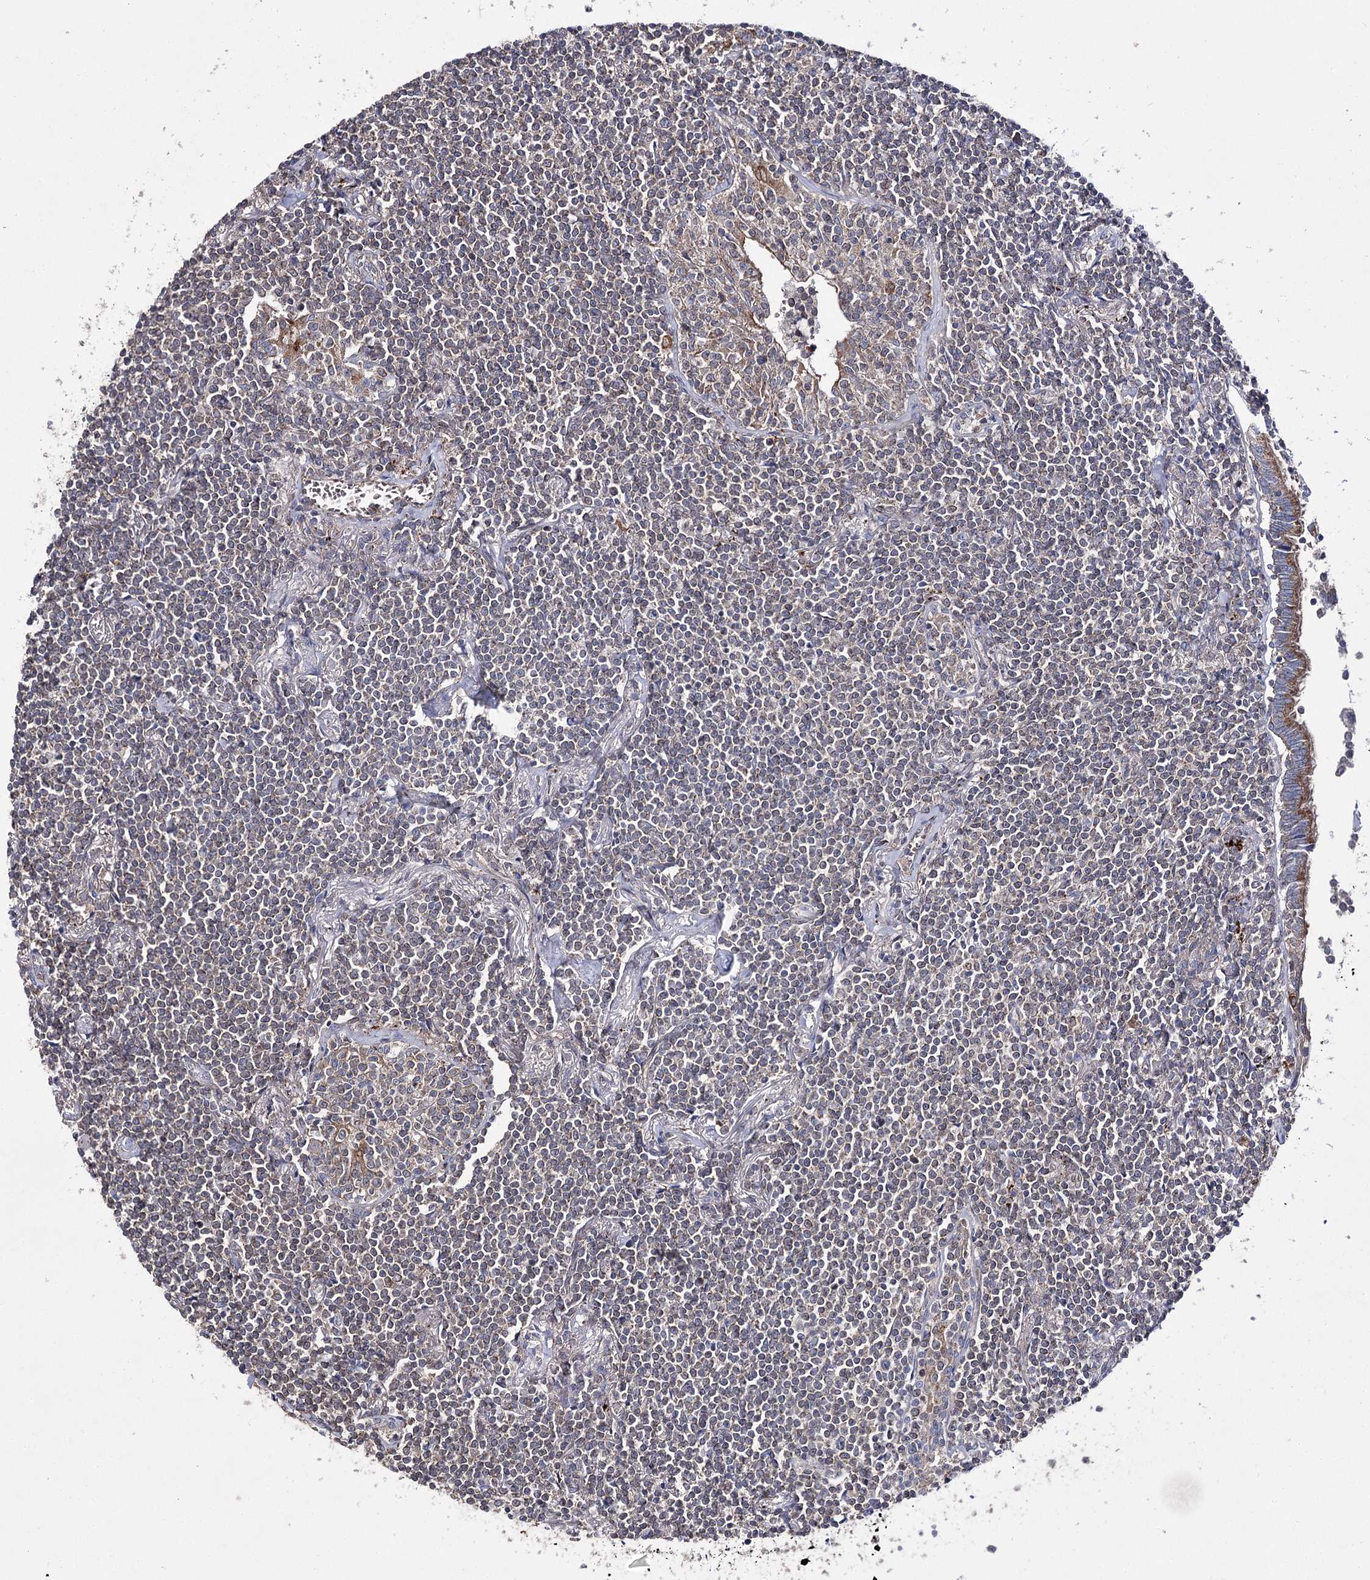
{"staining": {"intensity": "negative", "quantity": "none", "location": "none"}, "tissue": "lymphoma", "cell_type": "Tumor cells", "image_type": "cancer", "snomed": [{"axis": "morphology", "description": "Malignant lymphoma, non-Hodgkin's type, Low grade"}, {"axis": "topography", "description": "Lung"}], "caption": "DAB (3,3'-diaminobenzidine) immunohistochemical staining of human low-grade malignant lymphoma, non-Hodgkin's type reveals no significant staining in tumor cells.", "gene": "AURKC", "patient": {"sex": "female", "age": 71}}